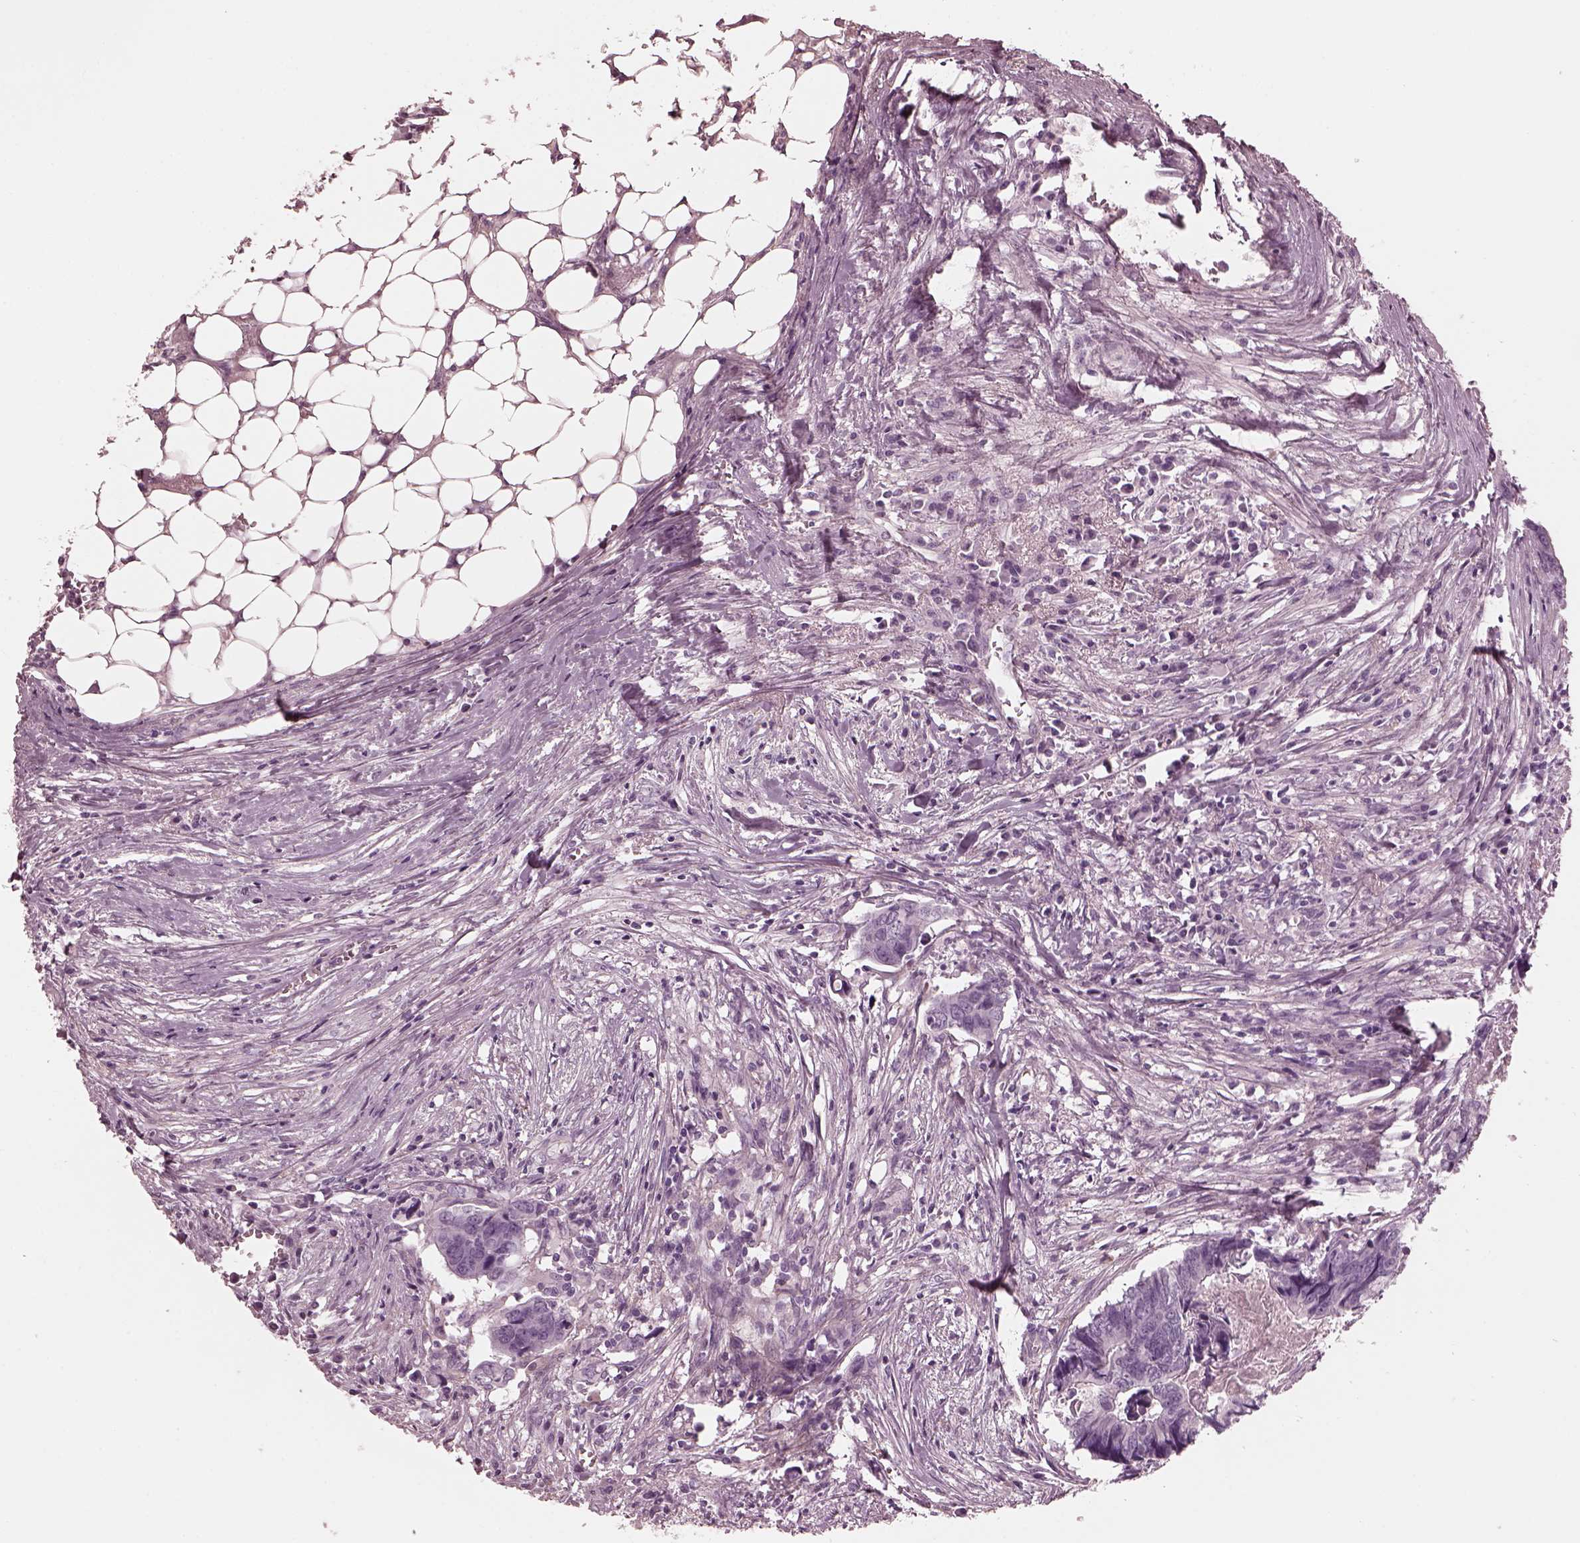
{"staining": {"intensity": "negative", "quantity": "none", "location": "none"}, "tissue": "colorectal cancer", "cell_type": "Tumor cells", "image_type": "cancer", "snomed": [{"axis": "morphology", "description": "Adenocarcinoma, NOS"}, {"axis": "topography", "description": "Colon"}], "caption": "Protein analysis of colorectal cancer (adenocarcinoma) exhibits no significant staining in tumor cells. (DAB immunohistochemistry (IHC), high magnification).", "gene": "CGA", "patient": {"sex": "female", "age": 82}}